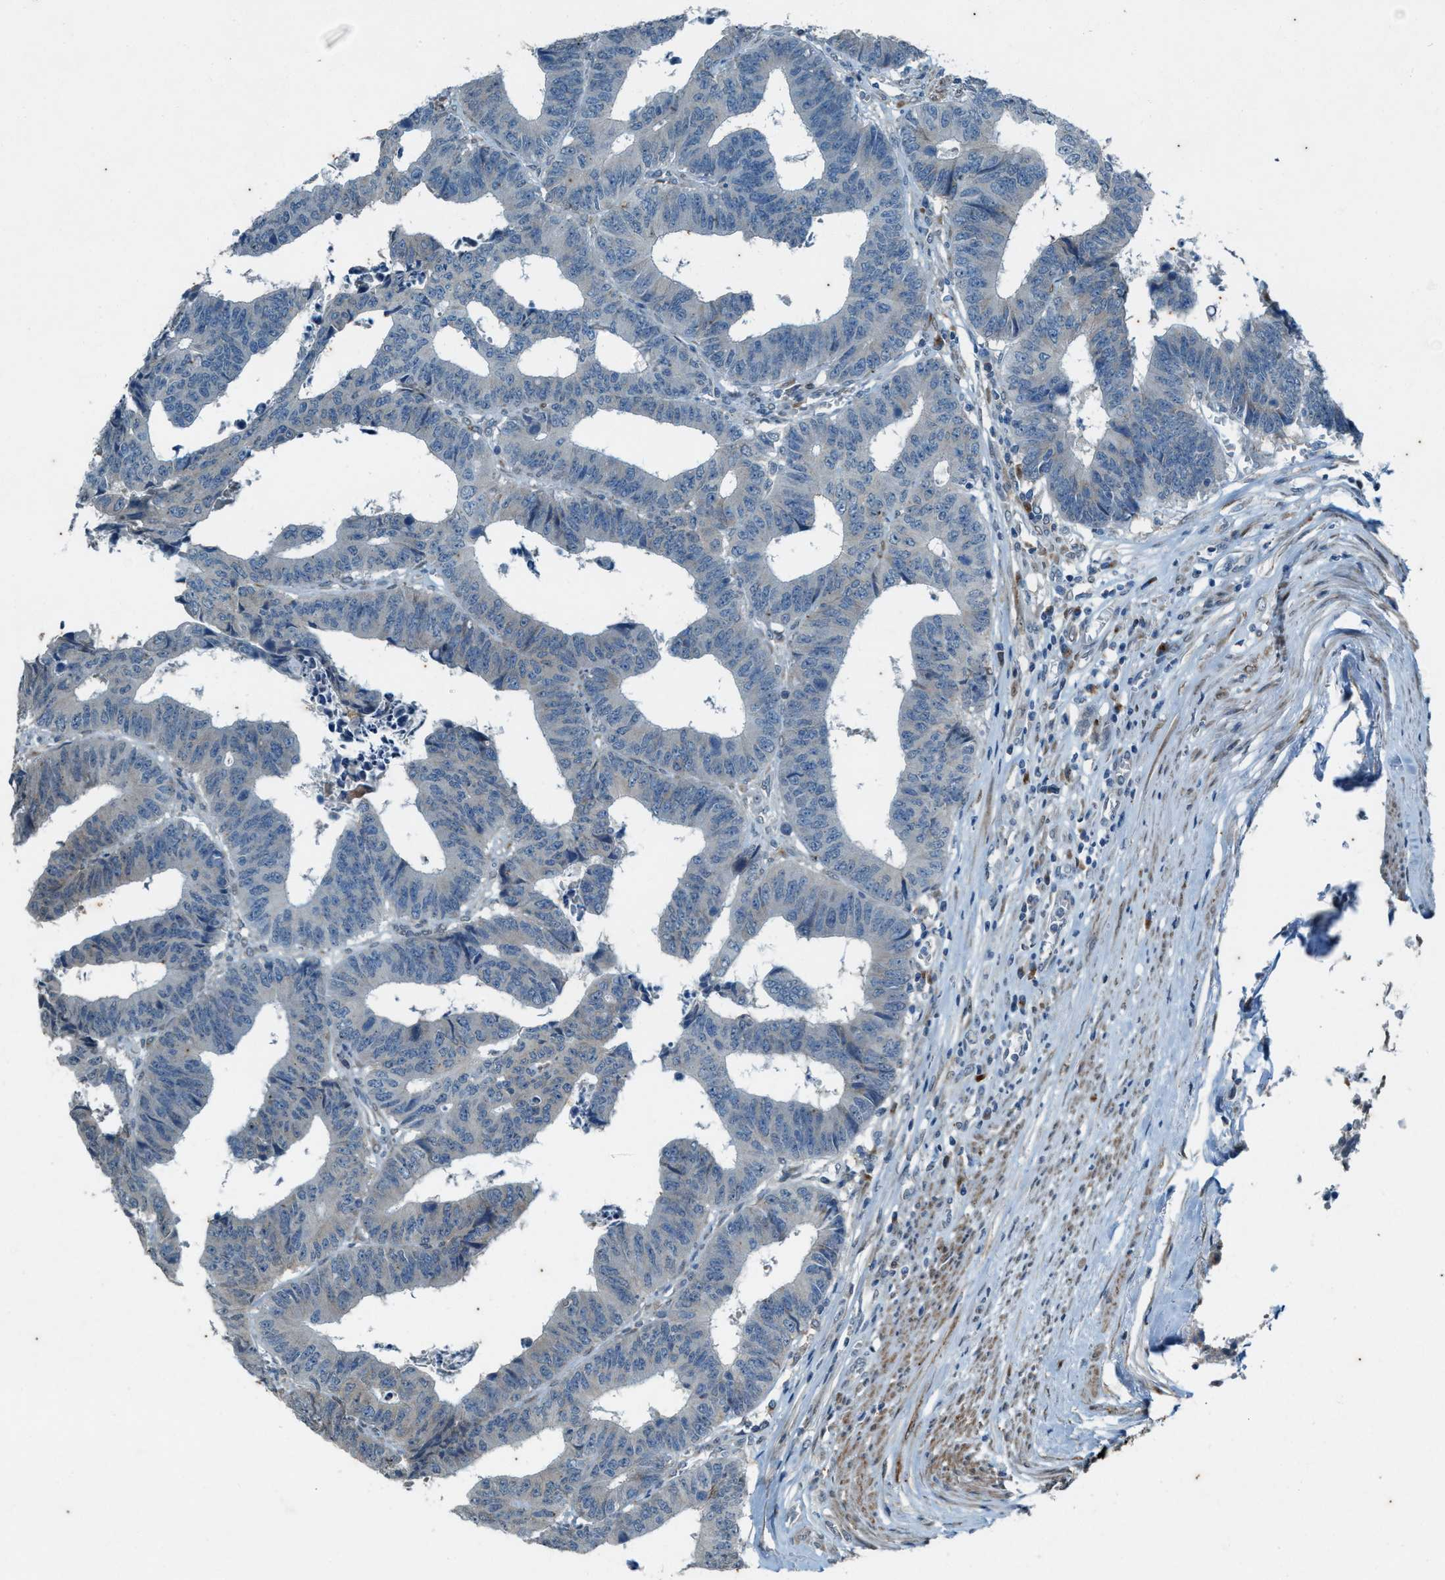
{"staining": {"intensity": "negative", "quantity": "none", "location": "none"}, "tissue": "colorectal cancer", "cell_type": "Tumor cells", "image_type": "cancer", "snomed": [{"axis": "morphology", "description": "Adenocarcinoma, NOS"}, {"axis": "topography", "description": "Rectum"}], "caption": "Immunohistochemical staining of colorectal cancer reveals no significant staining in tumor cells.", "gene": "CHPF2", "patient": {"sex": "male", "age": 84}}